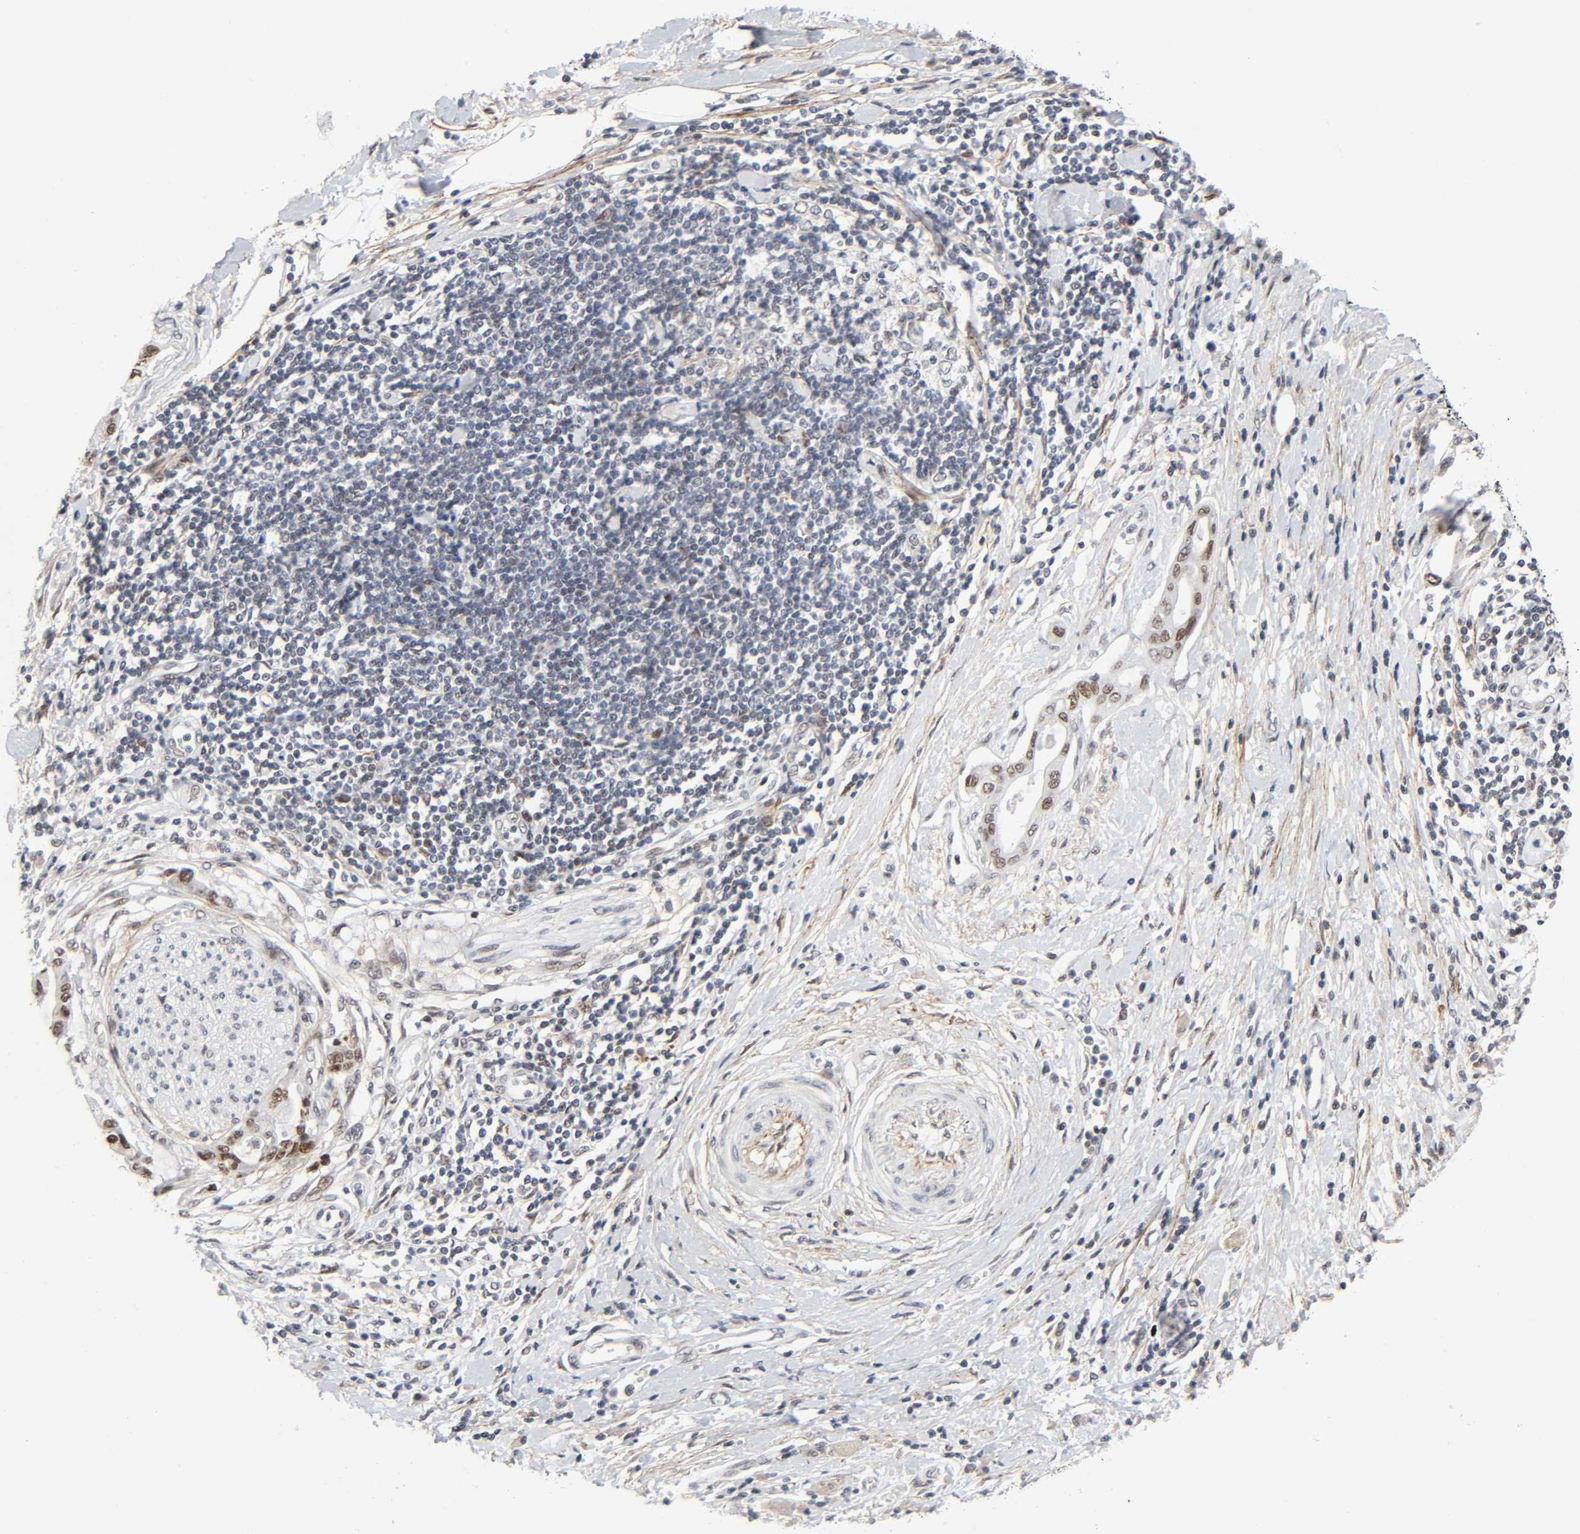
{"staining": {"intensity": "moderate", "quantity": "25%-75%", "location": "nuclear"}, "tissue": "pancreatic cancer", "cell_type": "Tumor cells", "image_type": "cancer", "snomed": [{"axis": "morphology", "description": "Adenocarcinoma, NOS"}, {"axis": "morphology", "description": "Adenocarcinoma, metastatic, NOS"}, {"axis": "topography", "description": "Lymph node"}, {"axis": "topography", "description": "Pancreas"}, {"axis": "topography", "description": "Duodenum"}], "caption": "A medium amount of moderate nuclear staining is identified in about 25%-75% of tumor cells in pancreatic cancer tissue. (DAB IHC with brightfield microscopy, high magnification).", "gene": "DIDO1", "patient": {"sex": "female", "age": 64}}